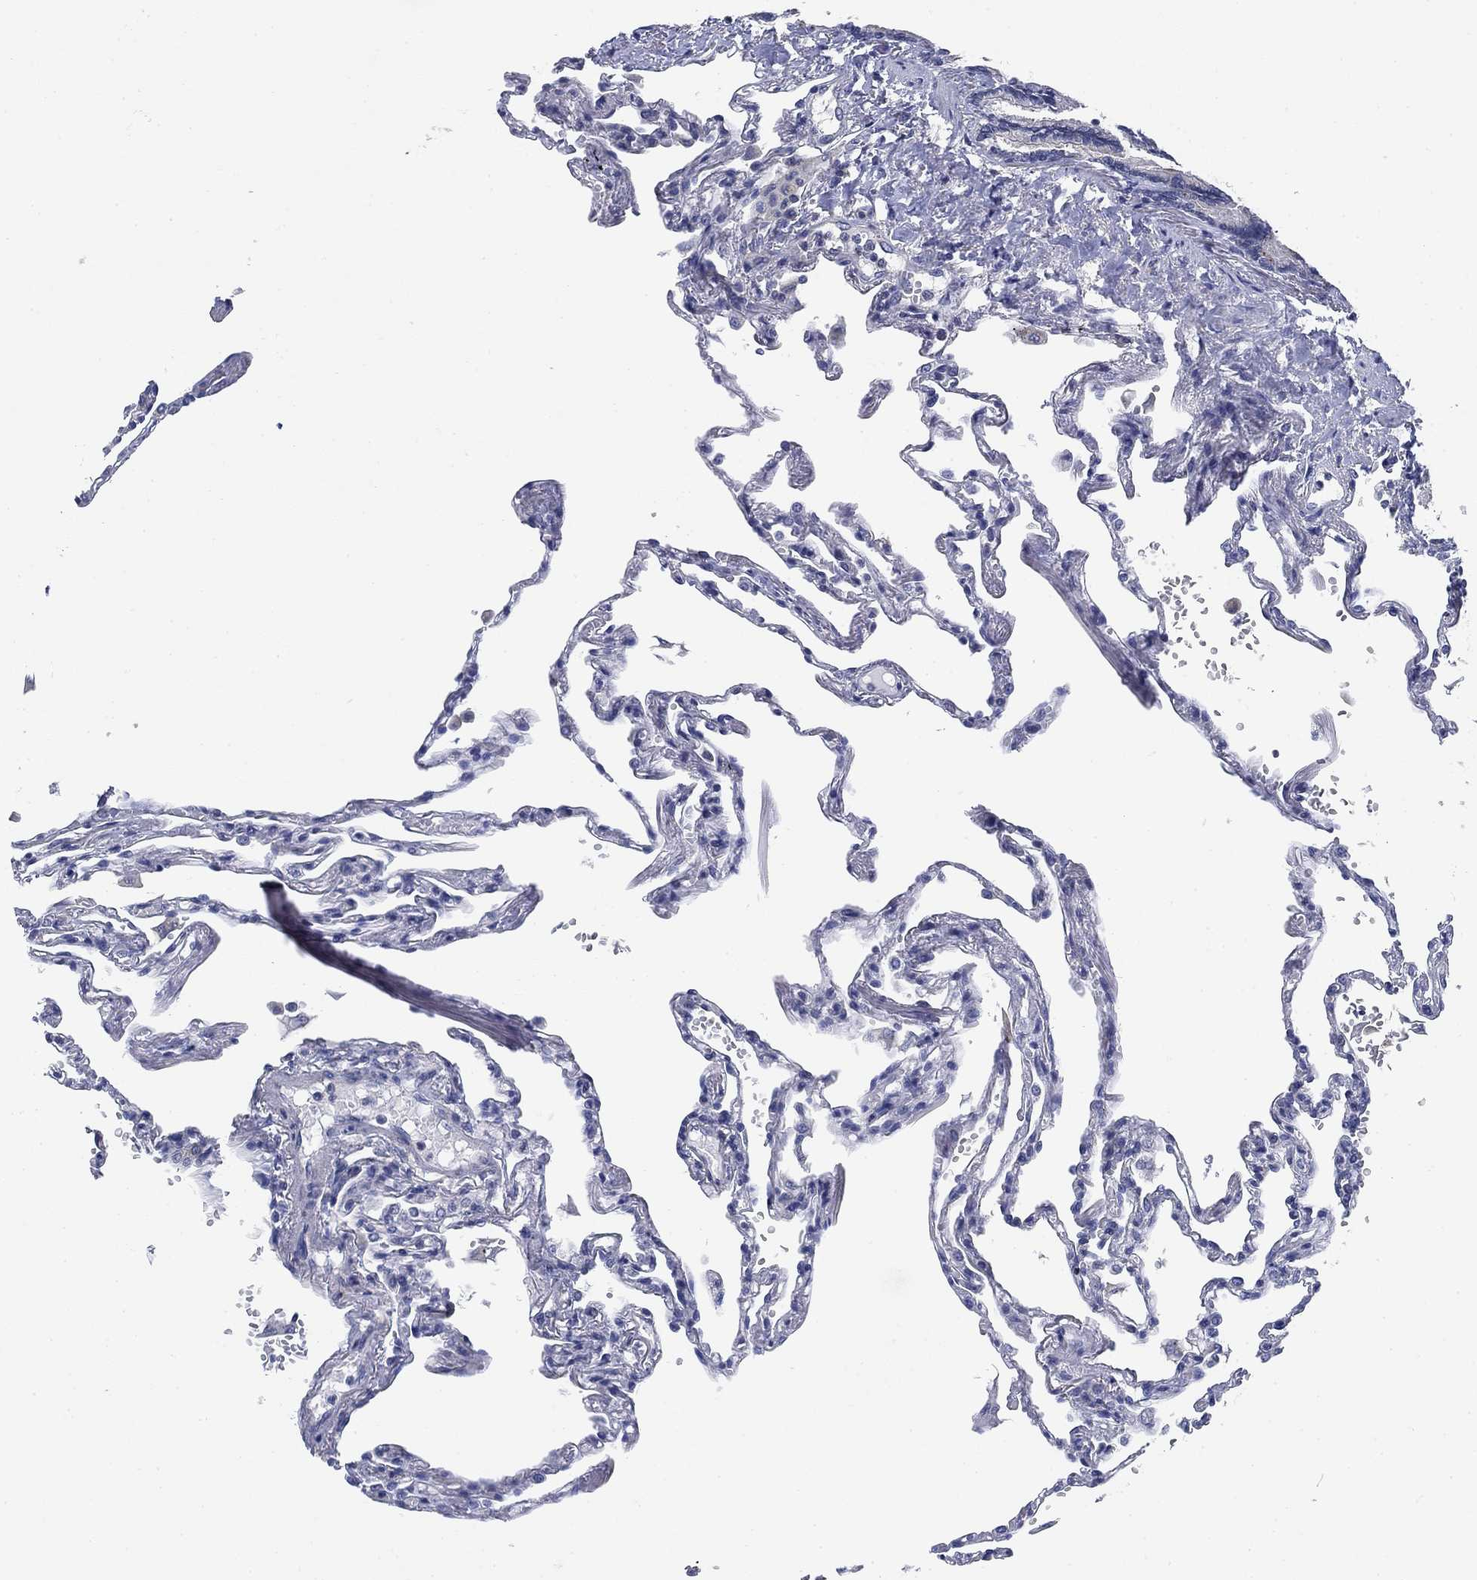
{"staining": {"intensity": "negative", "quantity": "none", "location": "none"}, "tissue": "lung", "cell_type": "Alveolar cells", "image_type": "normal", "snomed": [{"axis": "morphology", "description": "Normal tissue, NOS"}, {"axis": "topography", "description": "Lung"}], "caption": "An immunohistochemistry (IHC) image of benign lung is shown. There is no staining in alveolar cells of lung. (Immunohistochemistry, brightfield microscopy, high magnification).", "gene": "NACAD", "patient": {"sex": "male", "age": 78}}